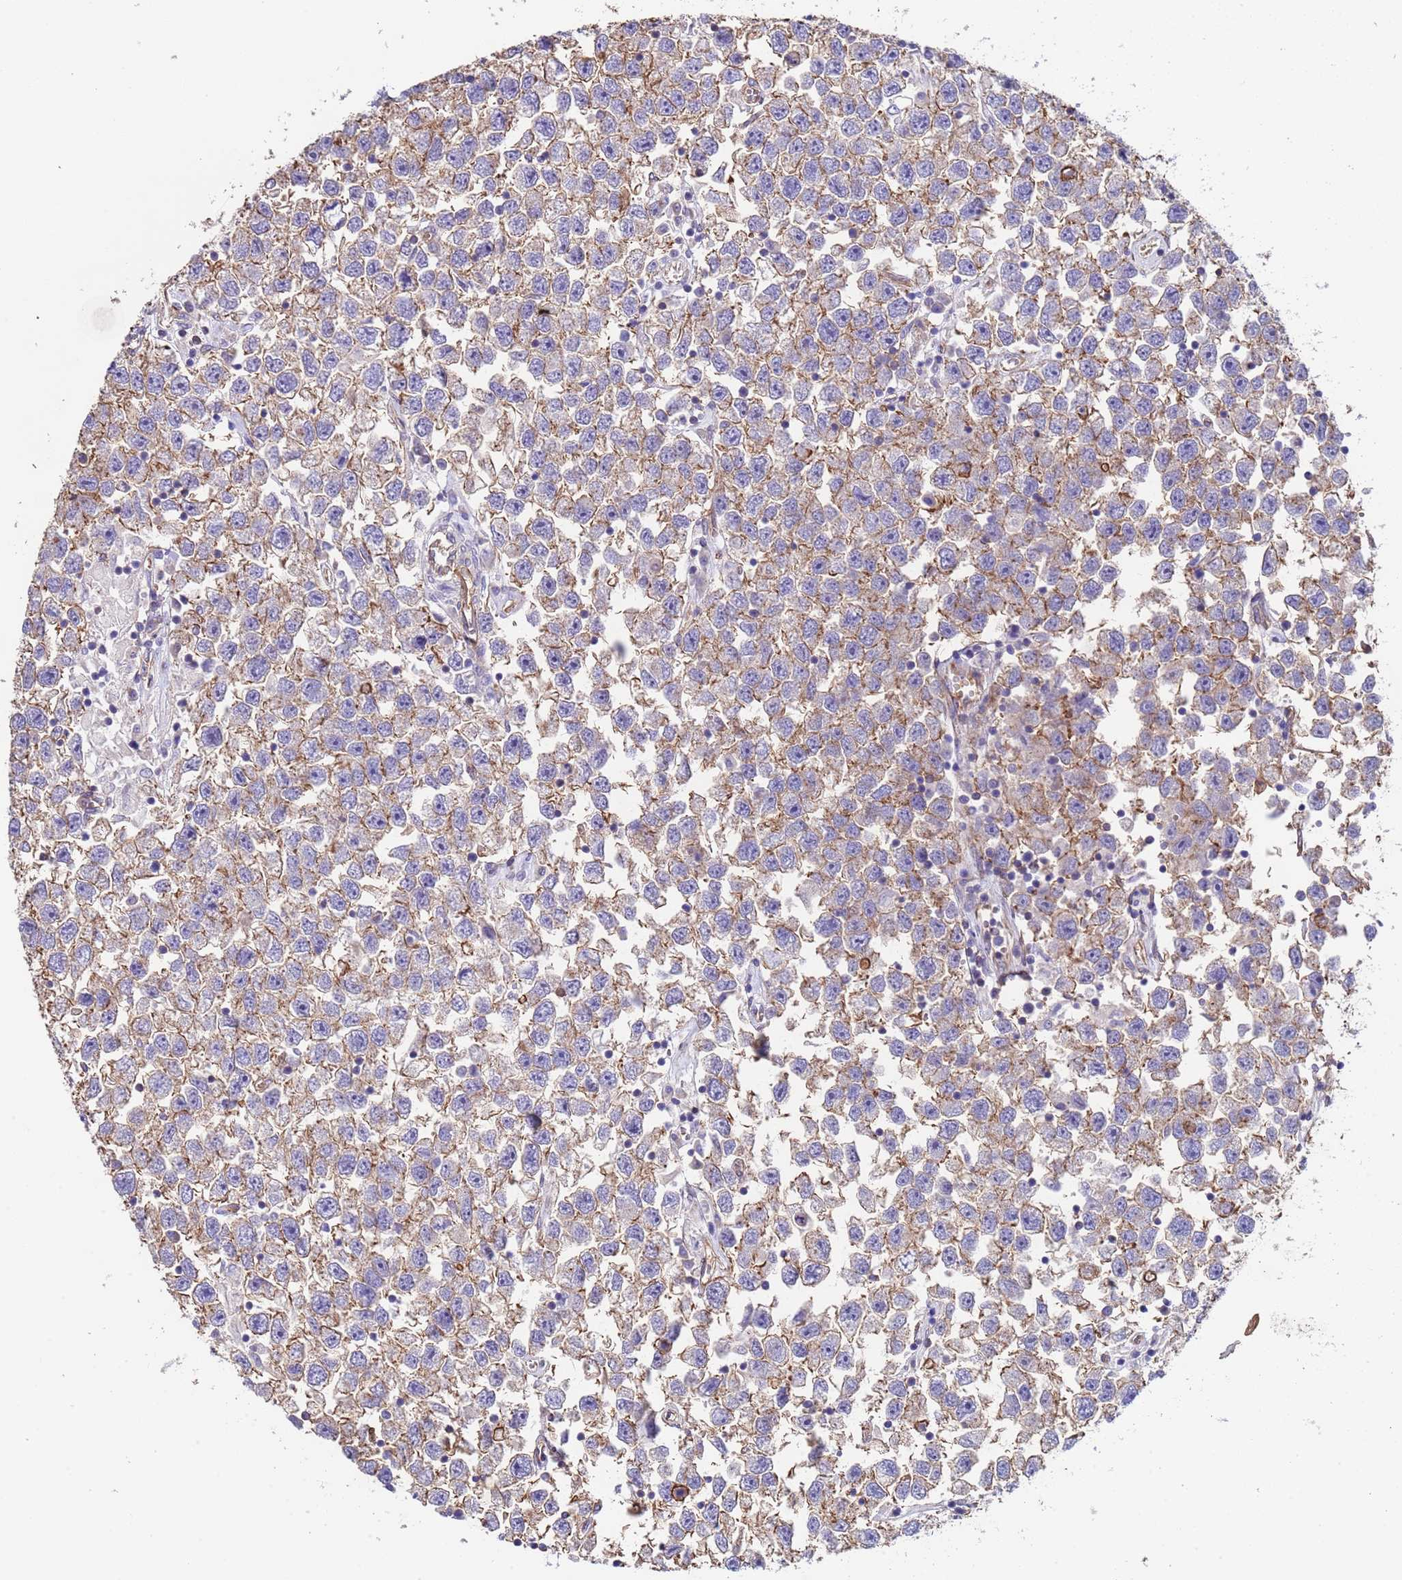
{"staining": {"intensity": "moderate", "quantity": ">75%", "location": "cytoplasmic/membranous"}, "tissue": "testis cancer", "cell_type": "Tumor cells", "image_type": "cancer", "snomed": [{"axis": "morphology", "description": "Seminoma, NOS"}, {"axis": "topography", "description": "Testis"}], "caption": "IHC staining of testis cancer (seminoma), which displays medium levels of moderate cytoplasmic/membranous staining in about >75% of tumor cells indicating moderate cytoplasmic/membranous protein expression. The staining was performed using DAB (brown) for protein detection and nuclei were counterstained in hematoxylin (blue).", "gene": "ZNF248", "patient": {"sex": "male", "age": 26}}